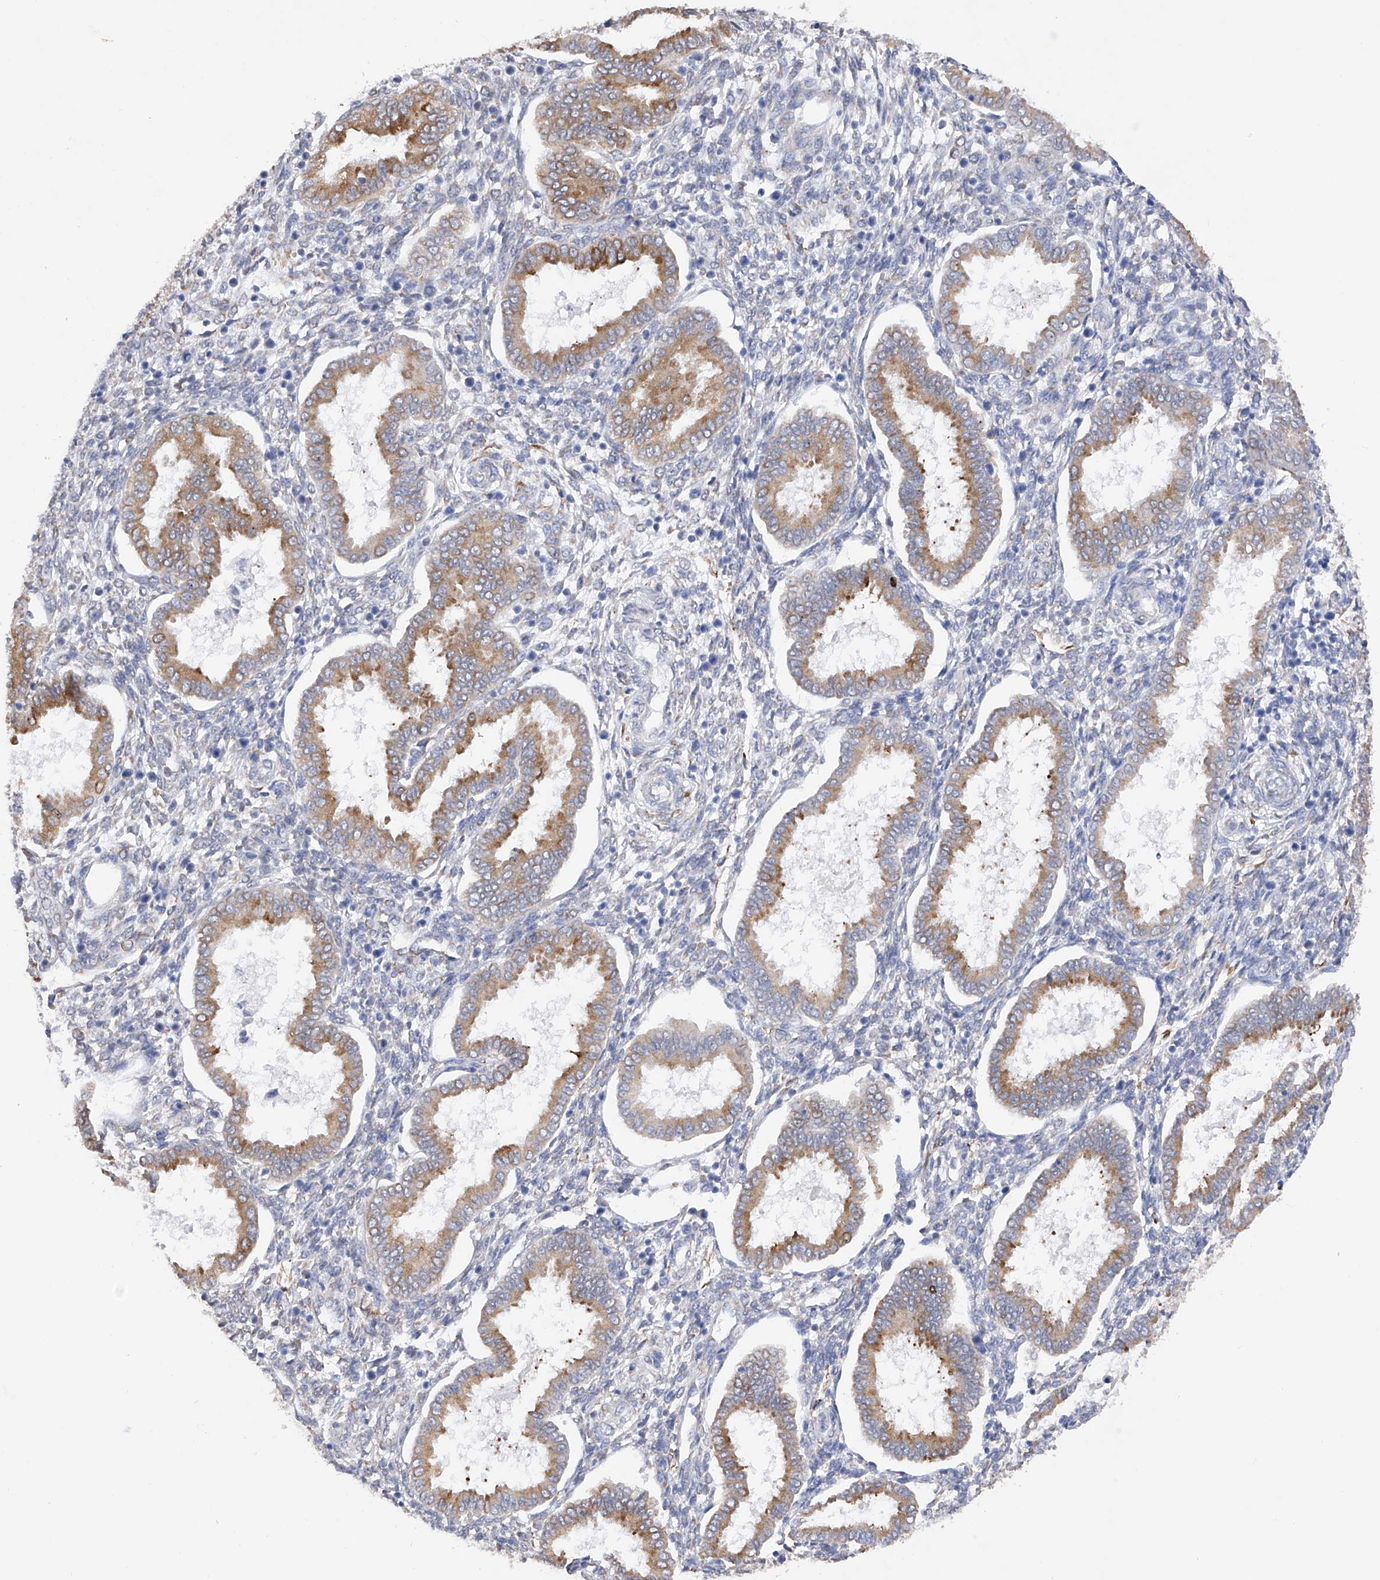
{"staining": {"intensity": "negative", "quantity": "none", "location": "none"}, "tissue": "endometrium", "cell_type": "Cells in endometrial stroma", "image_type": "normal", "snomed": [{"axis": "morphology", "description": "Normal tissue, NOS"}, {"axis": "topography", "description": "Endometrium"}], "caption": "IHC of benign endometrium demonstrates no staining in cells in endometrial stroma.", "gene": "PDIA5", "patient": {"sex": "female", "age": 24}}